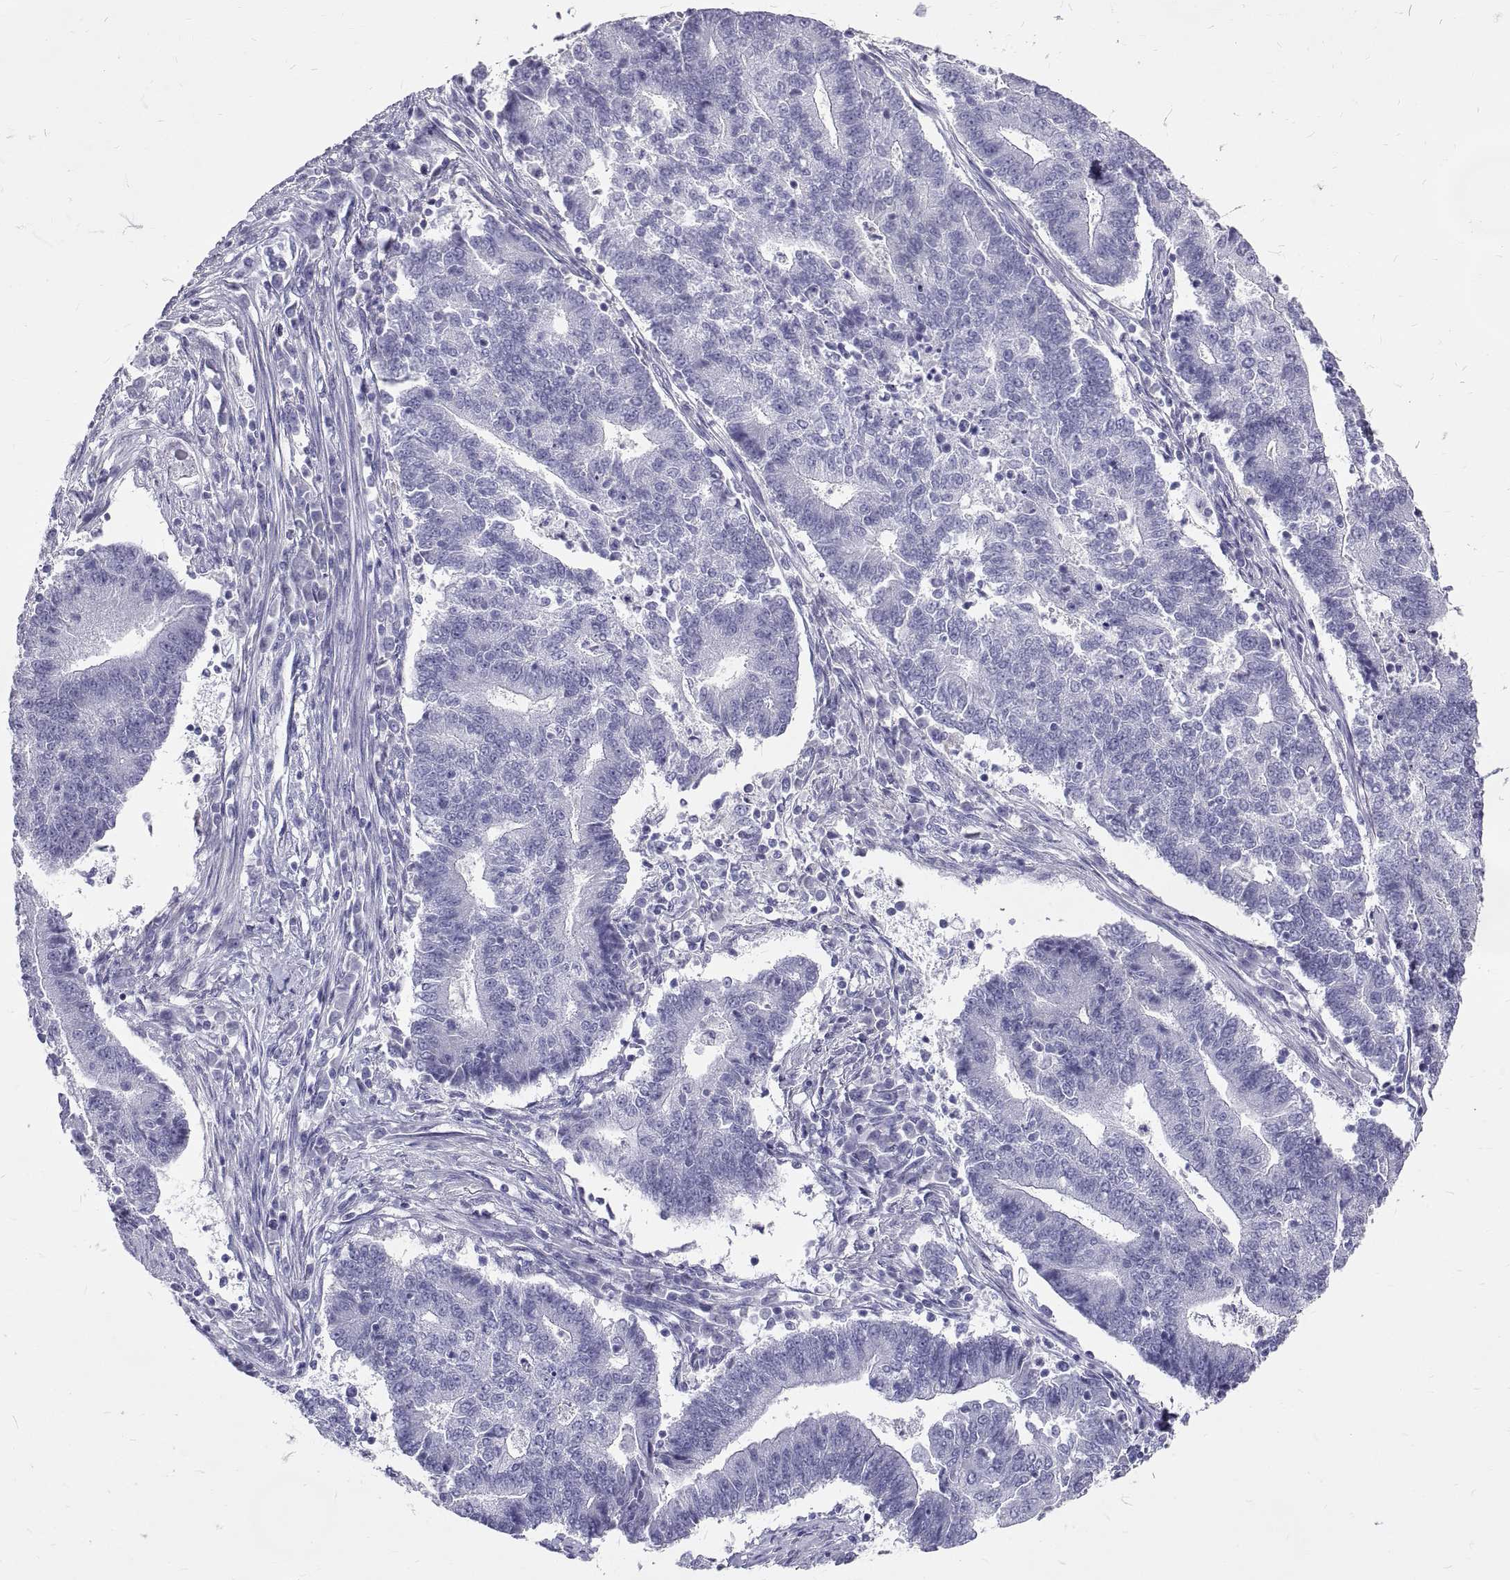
{"staining": {"intensity": "negative", "quantity": "none", "location": "none"}, "tissue": "endometrial cancer", "cell_type": "Tumor cells", "image_type": "cancer", "snomed": [{"axis": "morphology", "description": "Adenocarcinoma, NOS"}, {"axis": "topography", "description": "Uterus"}, {"axis": "topography", "description": "Endometrium"}], "caption": "Immunohistochemical staining of human endometrial adenocarcinoma exhibits no significant expression in tumor cells.", "gene": "GNG12", "patient": {"sex": "female", "age": 54}}